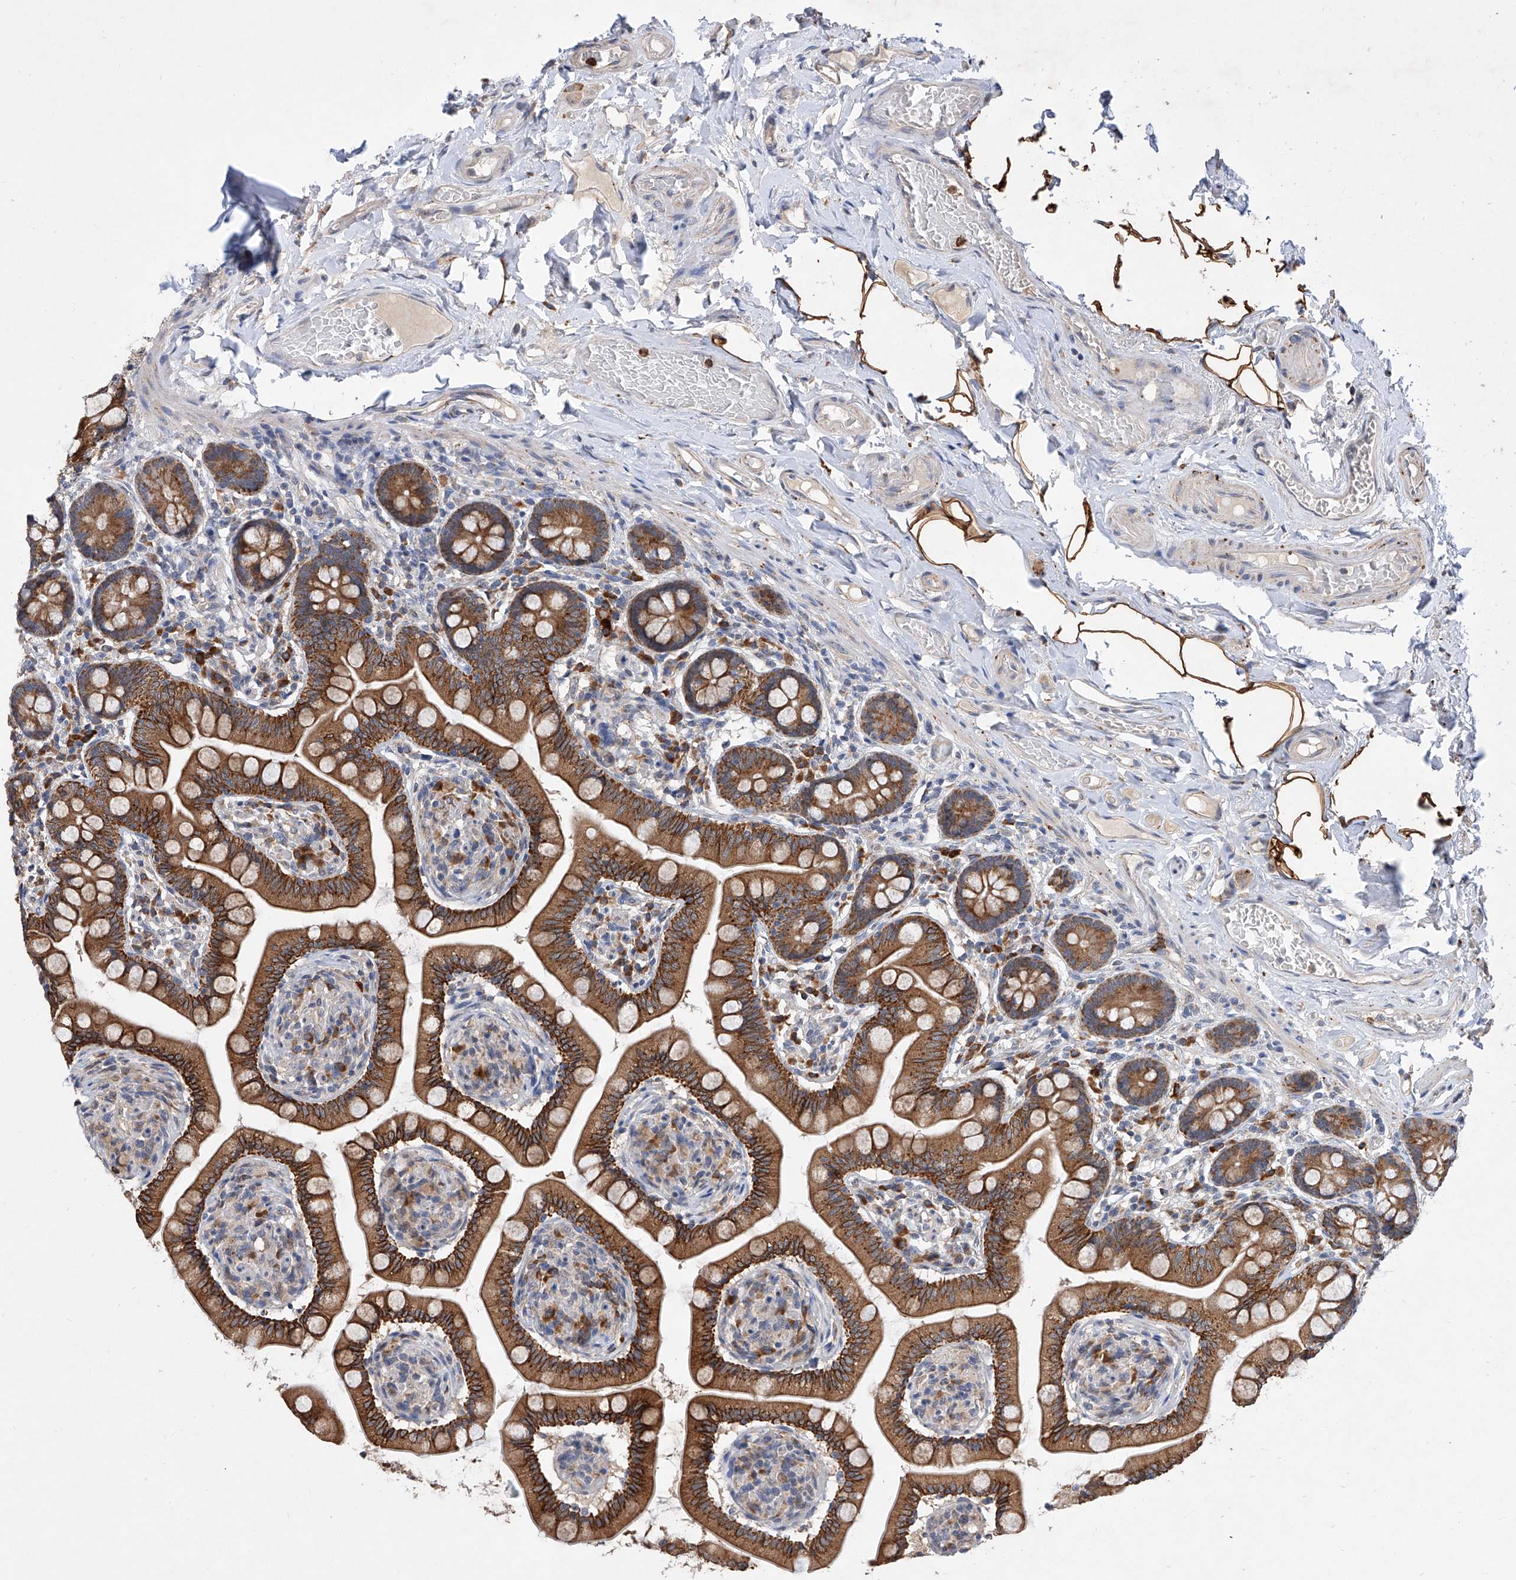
{"staining": {"intensity": "moderate", "quantity": ">75%", "location": "cytoplasmic/membranous"}, "tissue": "small intestine", "cell_type": "Glandular cells", "image_type": "normal", "snomed": [{"axis": "morphology", "description": "Normal tissue, NOS"}, {"axis": "topography", "description": "Small intestine"}], "caption": "Glandular cells show medium levels of moderate cytoplasmic/membranous expression in about >75% of cells in benign small intestine.", "gene": "MFSD4B", "patient": {"sex": "female", "age": 64}}